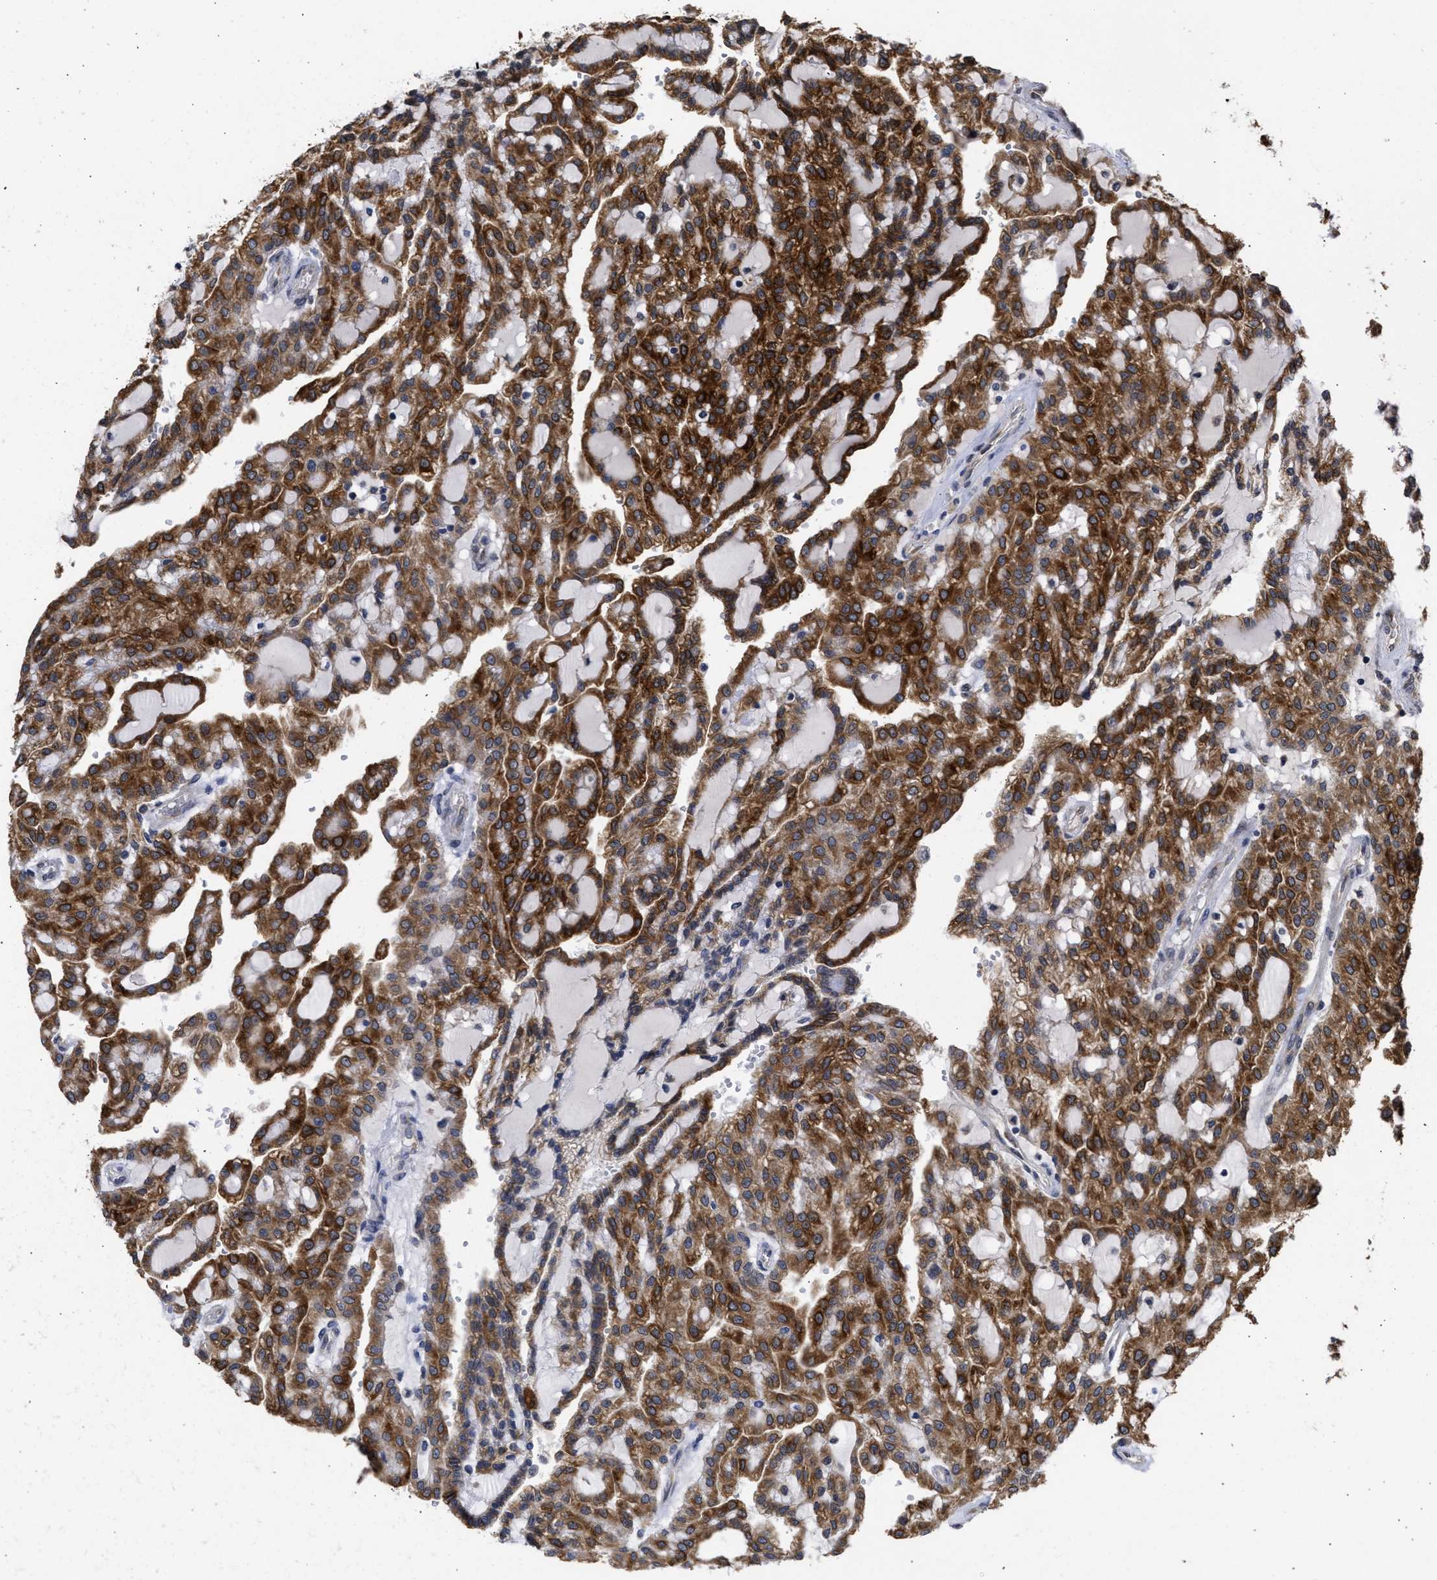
{"staining": {"intensity": "strong", "quantity": ">75%", "location": "cytoplasmic/membranous"}, "tissue": "renal cancer", "cell_type": "Tumor cells", "image_type": "cancer", "snomed": [{"axis": "morphology", "description": "Adenocarcinoma, NOS"}, {"axis": "topography", "description": "Kidney"}], "caption": "Protein staining reveals strong cytoplasmic/membranous positivity in about >75% of tumor cells in renal adenocarcinoma.", "gene": "DNAJC1", "patient": {"sex": "male", "age": 63}}